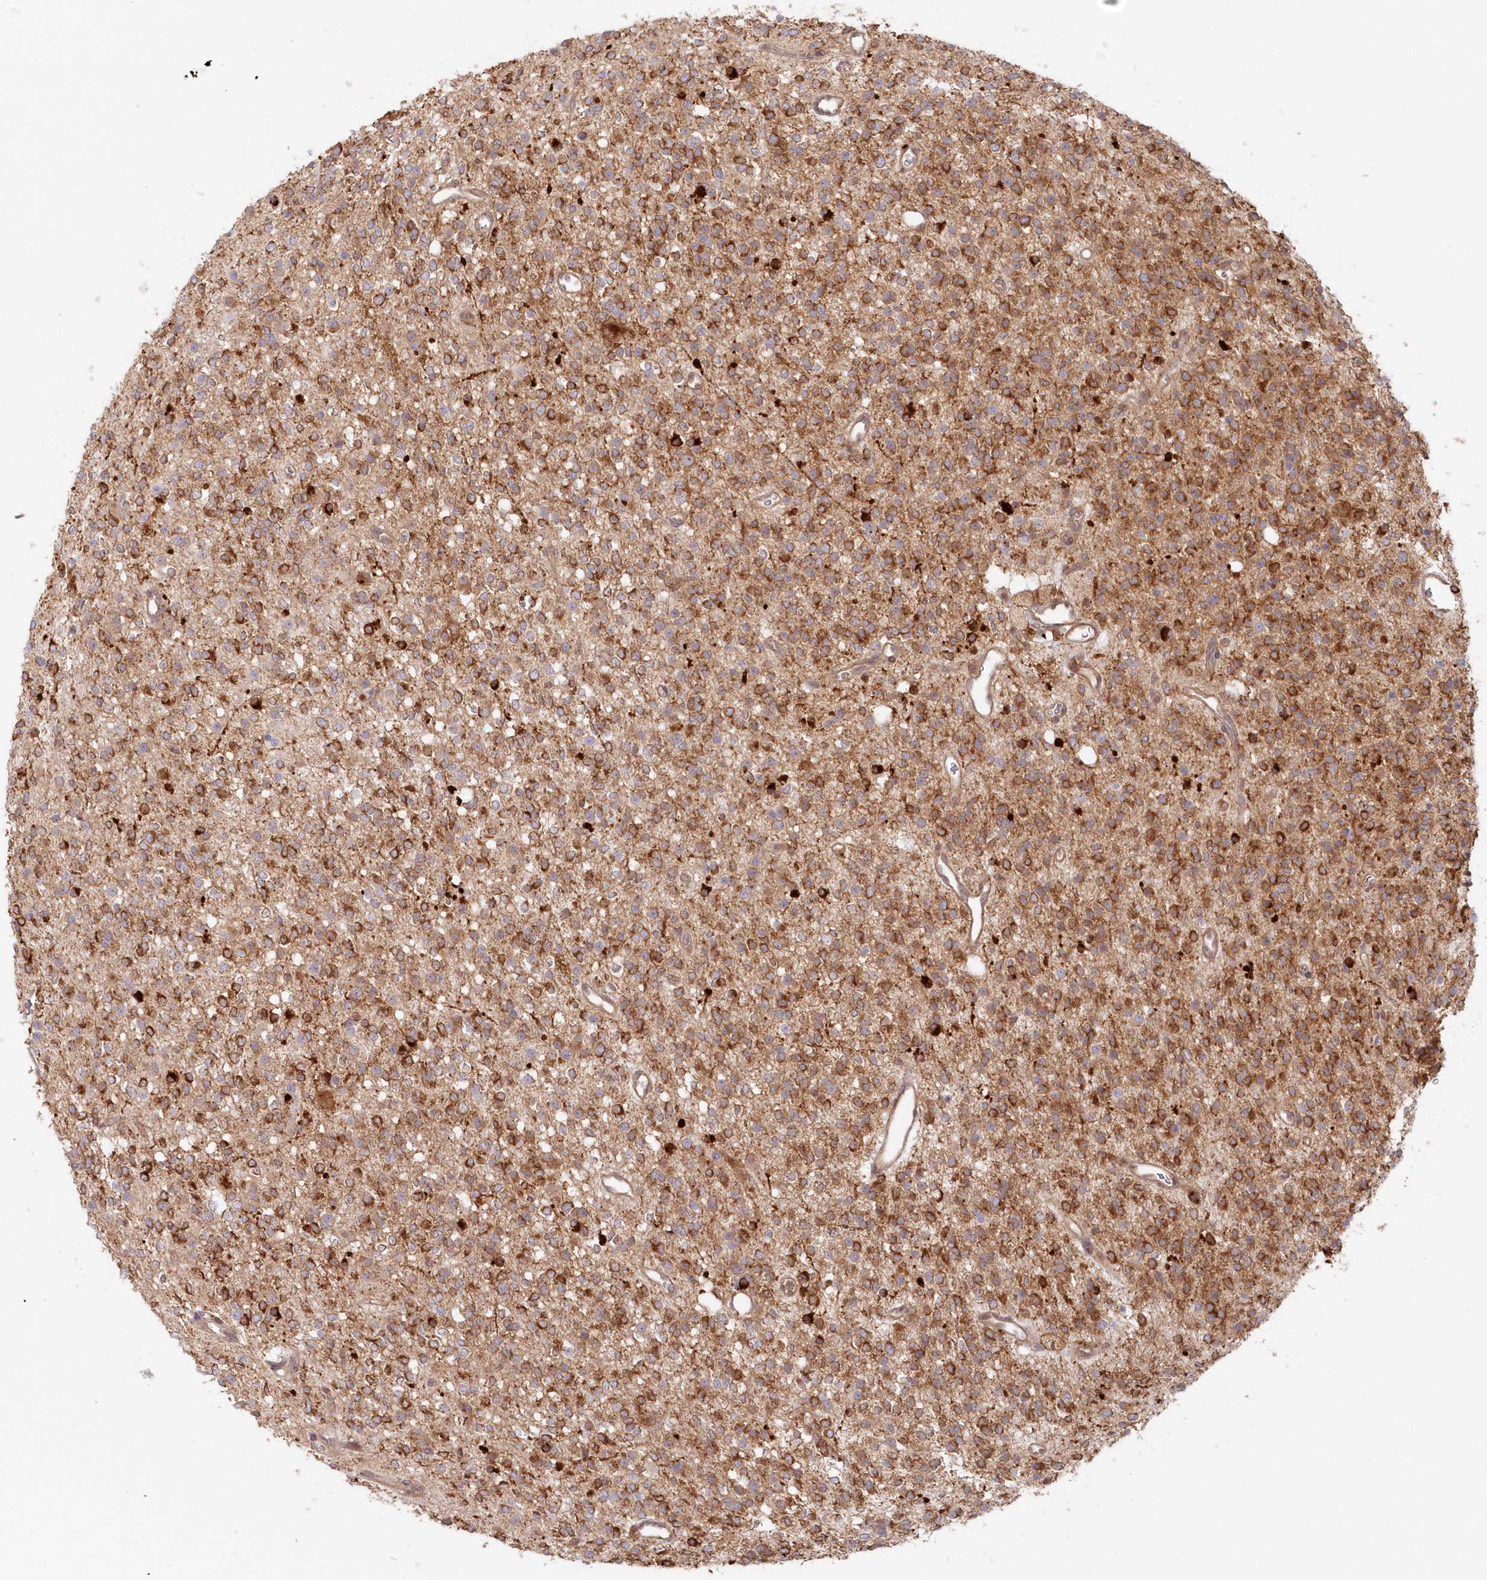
{"staining": {"intensity": "strong", "quantity": "25%-75%", "location": "cytoplasmic/membranous"}, "tissue": "glioma", "cell_type": "Tumor cells", "image_type": "cancer", "snomed": [{"axis": "morphology", "description": "Glioma, malignant, High grade"}, {"axis": "topography", "description": "Brain"}], "caption": "There is high levels of strong cytoplasmic/membranous expression in tumor cells of high-grade glioma (malignant), as demonstrated by immunohistochemical staining (brown color).", "gene": "GBE1", "patient": {"sex": "male", "age": 34}}